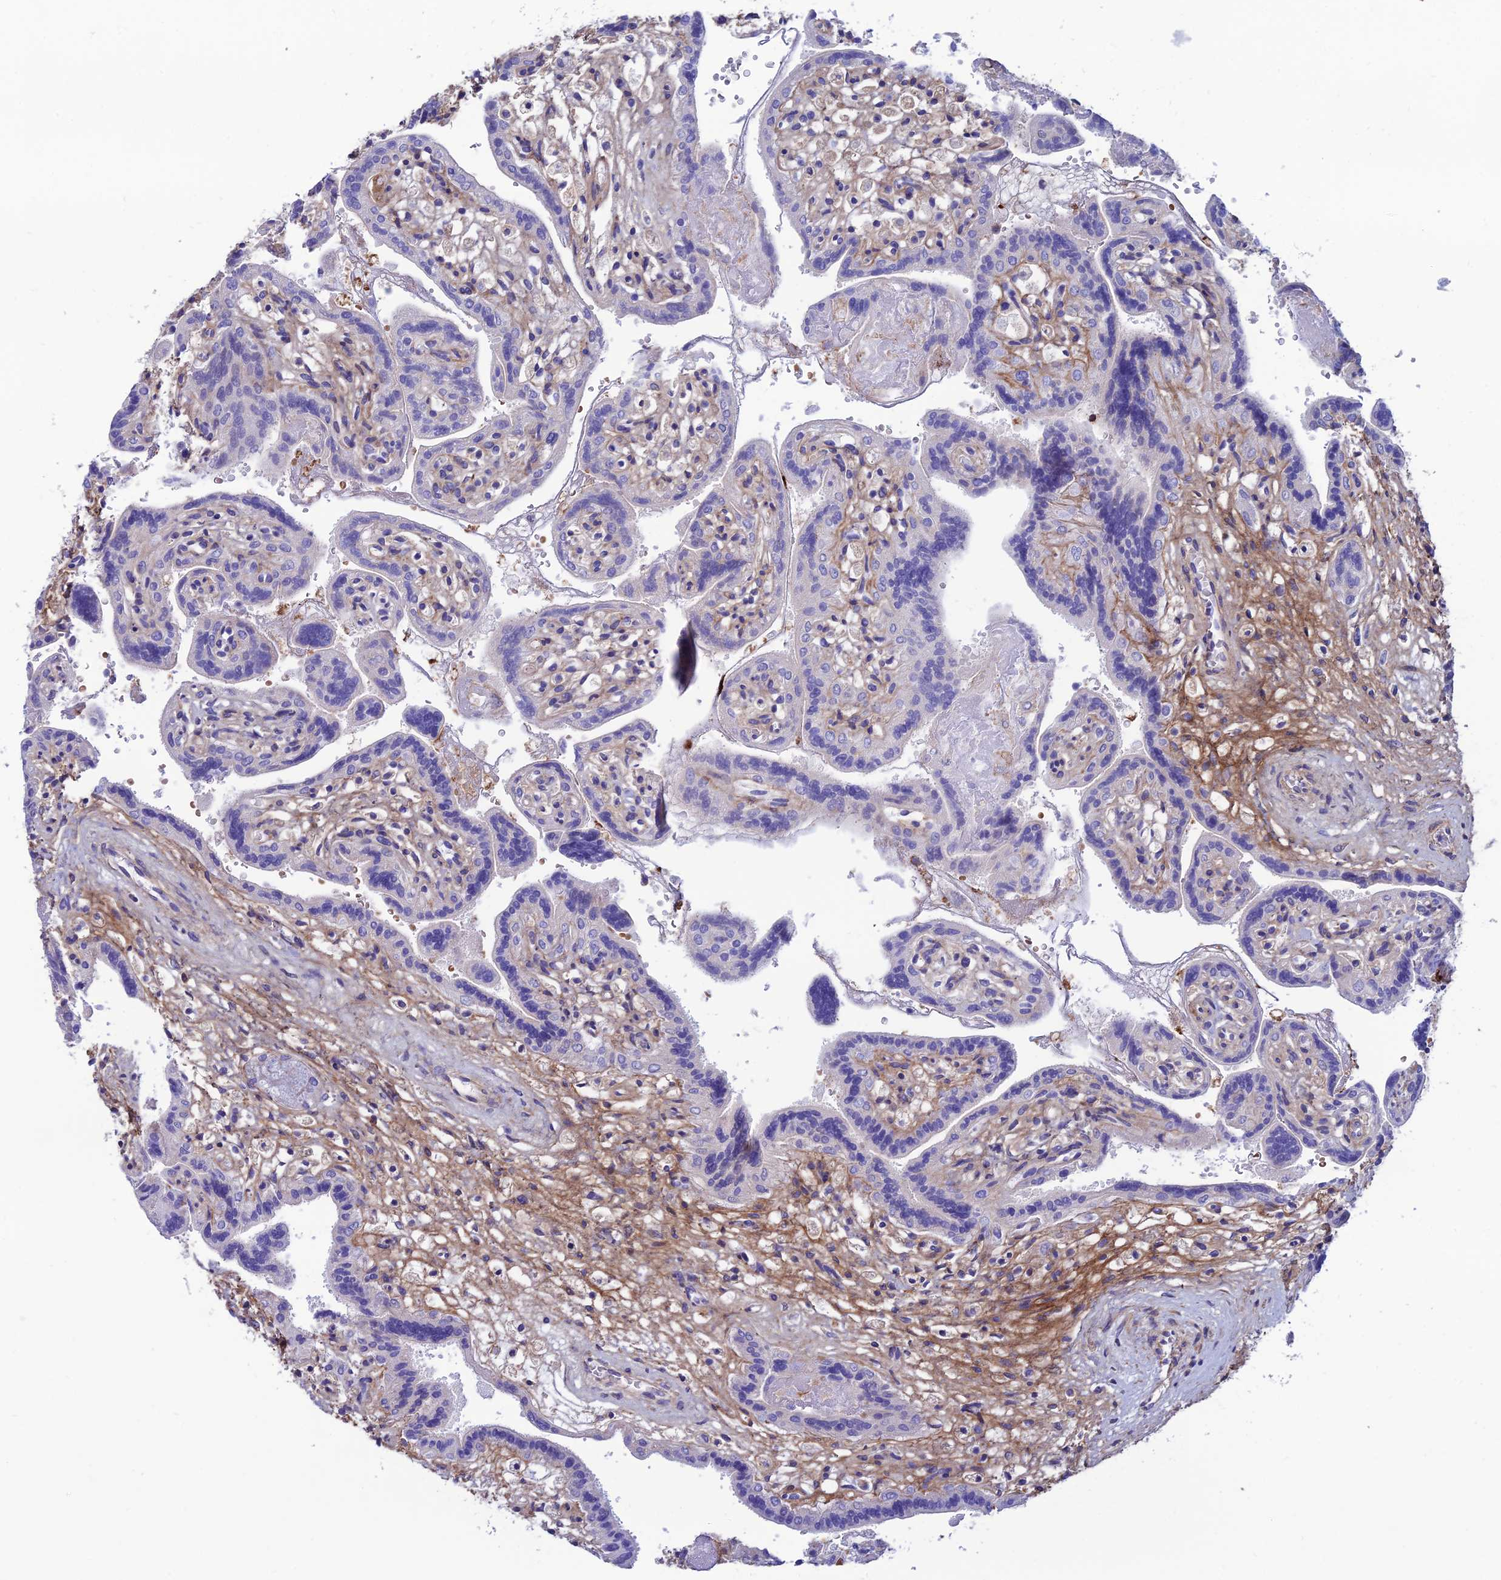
{"staining": {"intensity": "weak", "quantity": "<25%", "location": "nuclear"}, "tissue": "placenta", "cell_type": "Decidual cells", "image_type": "normal", "snomed": [{"axis": "morphology", "description": "Normal tissue, NOS"}, {"axis": "topography", "description": "Placenta"}], "caption": "High power microscopy photomicrograph of an IHC photomicrograph of normal placenta, revealing no significant positivity in decidual cells.", "gene": "COL6A6", "patient": {"sex": "female", "age": 37}}